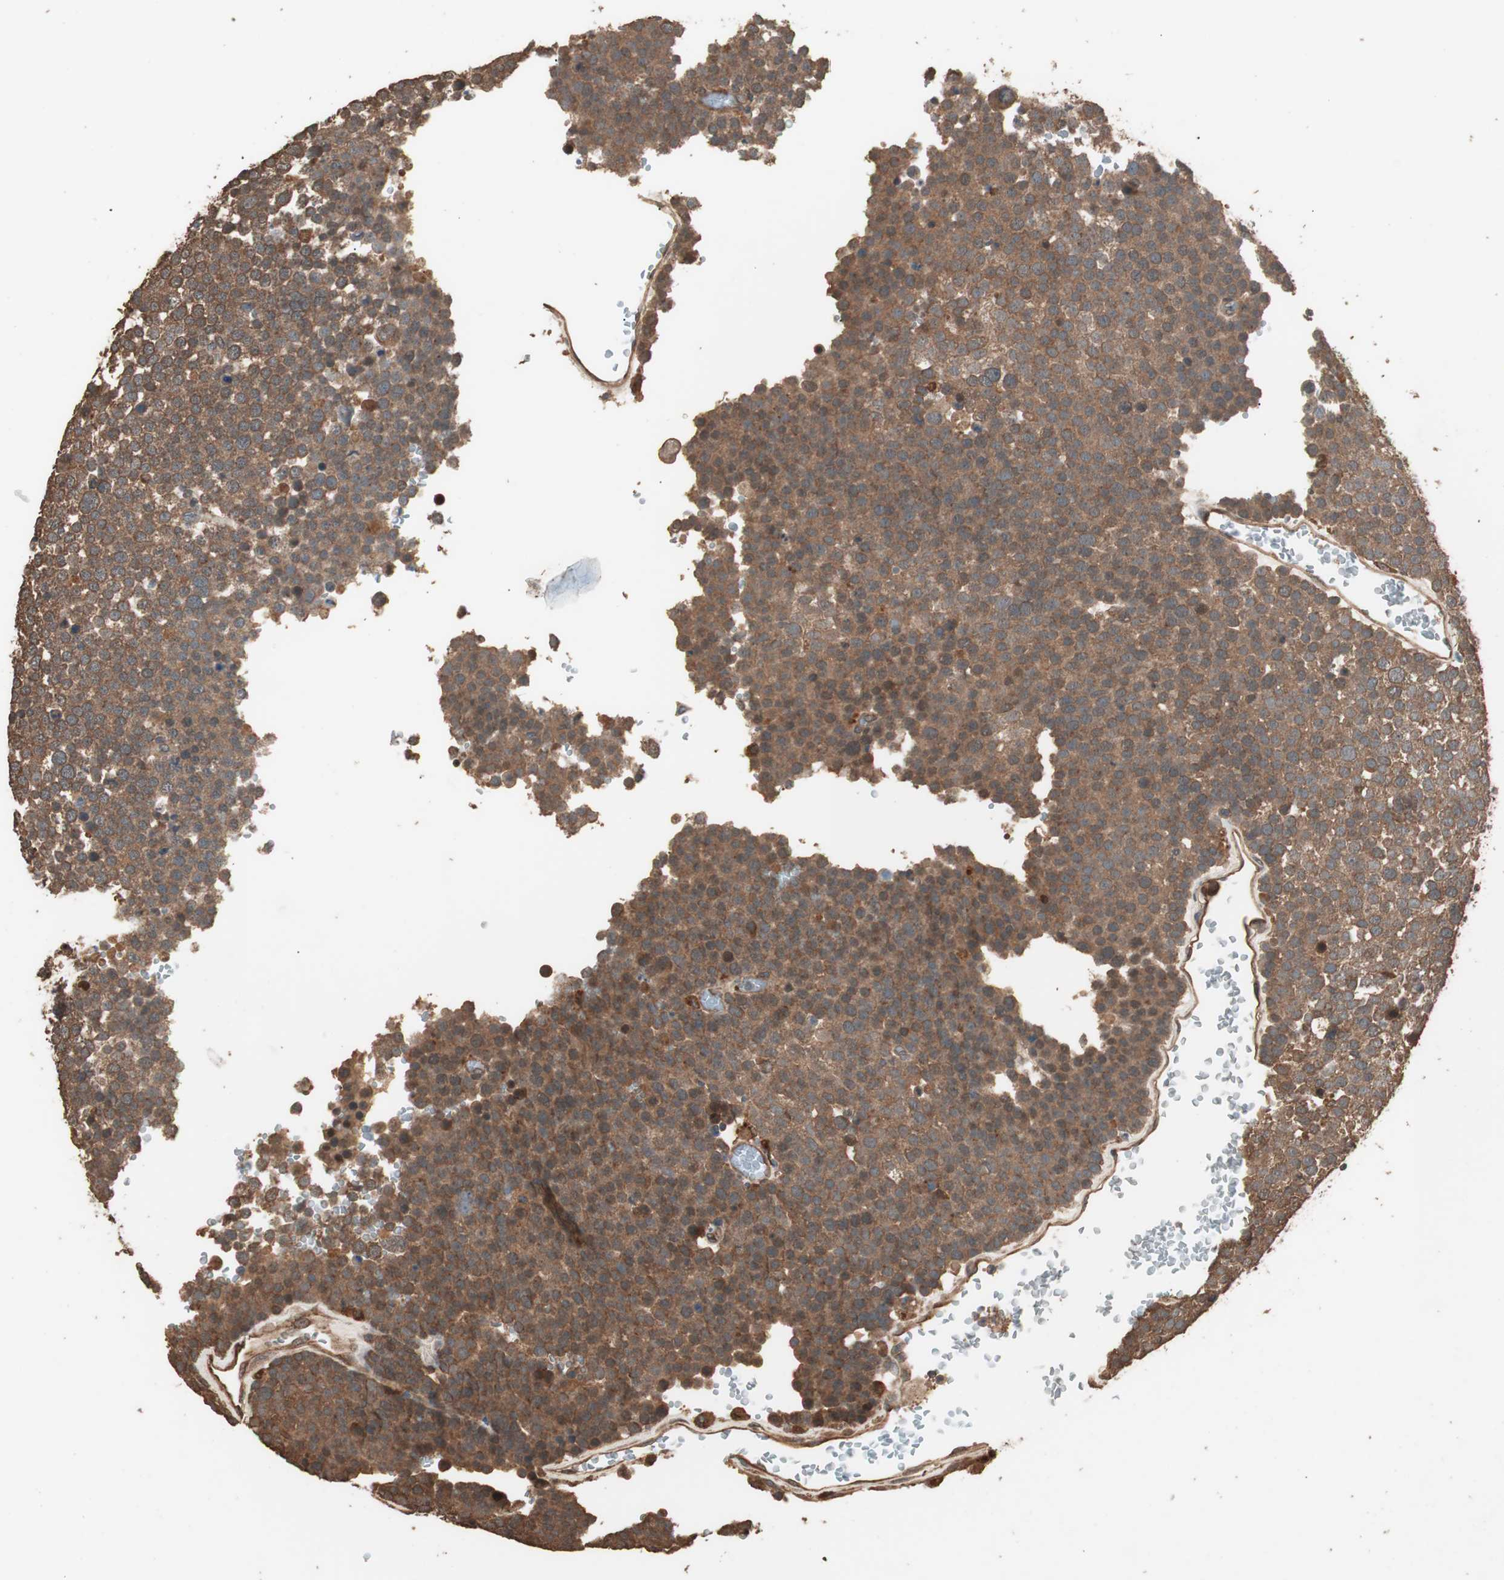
{"staining": {"intensity": "moderate", "quantity": ">75%", "location": "cytoplasmic/membranous"}, "tissue": "testis cancer", "cell_type": "Tumor cells", "image_type": "cancer", "snomed": [{"axis": "morphology", "description": "Seminoma, NOS"}, {"axis": "topography", "description": "Testis"}], "caption": "Human seminoma (testis) stained with a brown dye shows moderate cytoplasmic/membranous positive expression in approximately >75% of tumor cells.", "gene": "CCN4", "patient": {"sex": "male", "age": 71}}